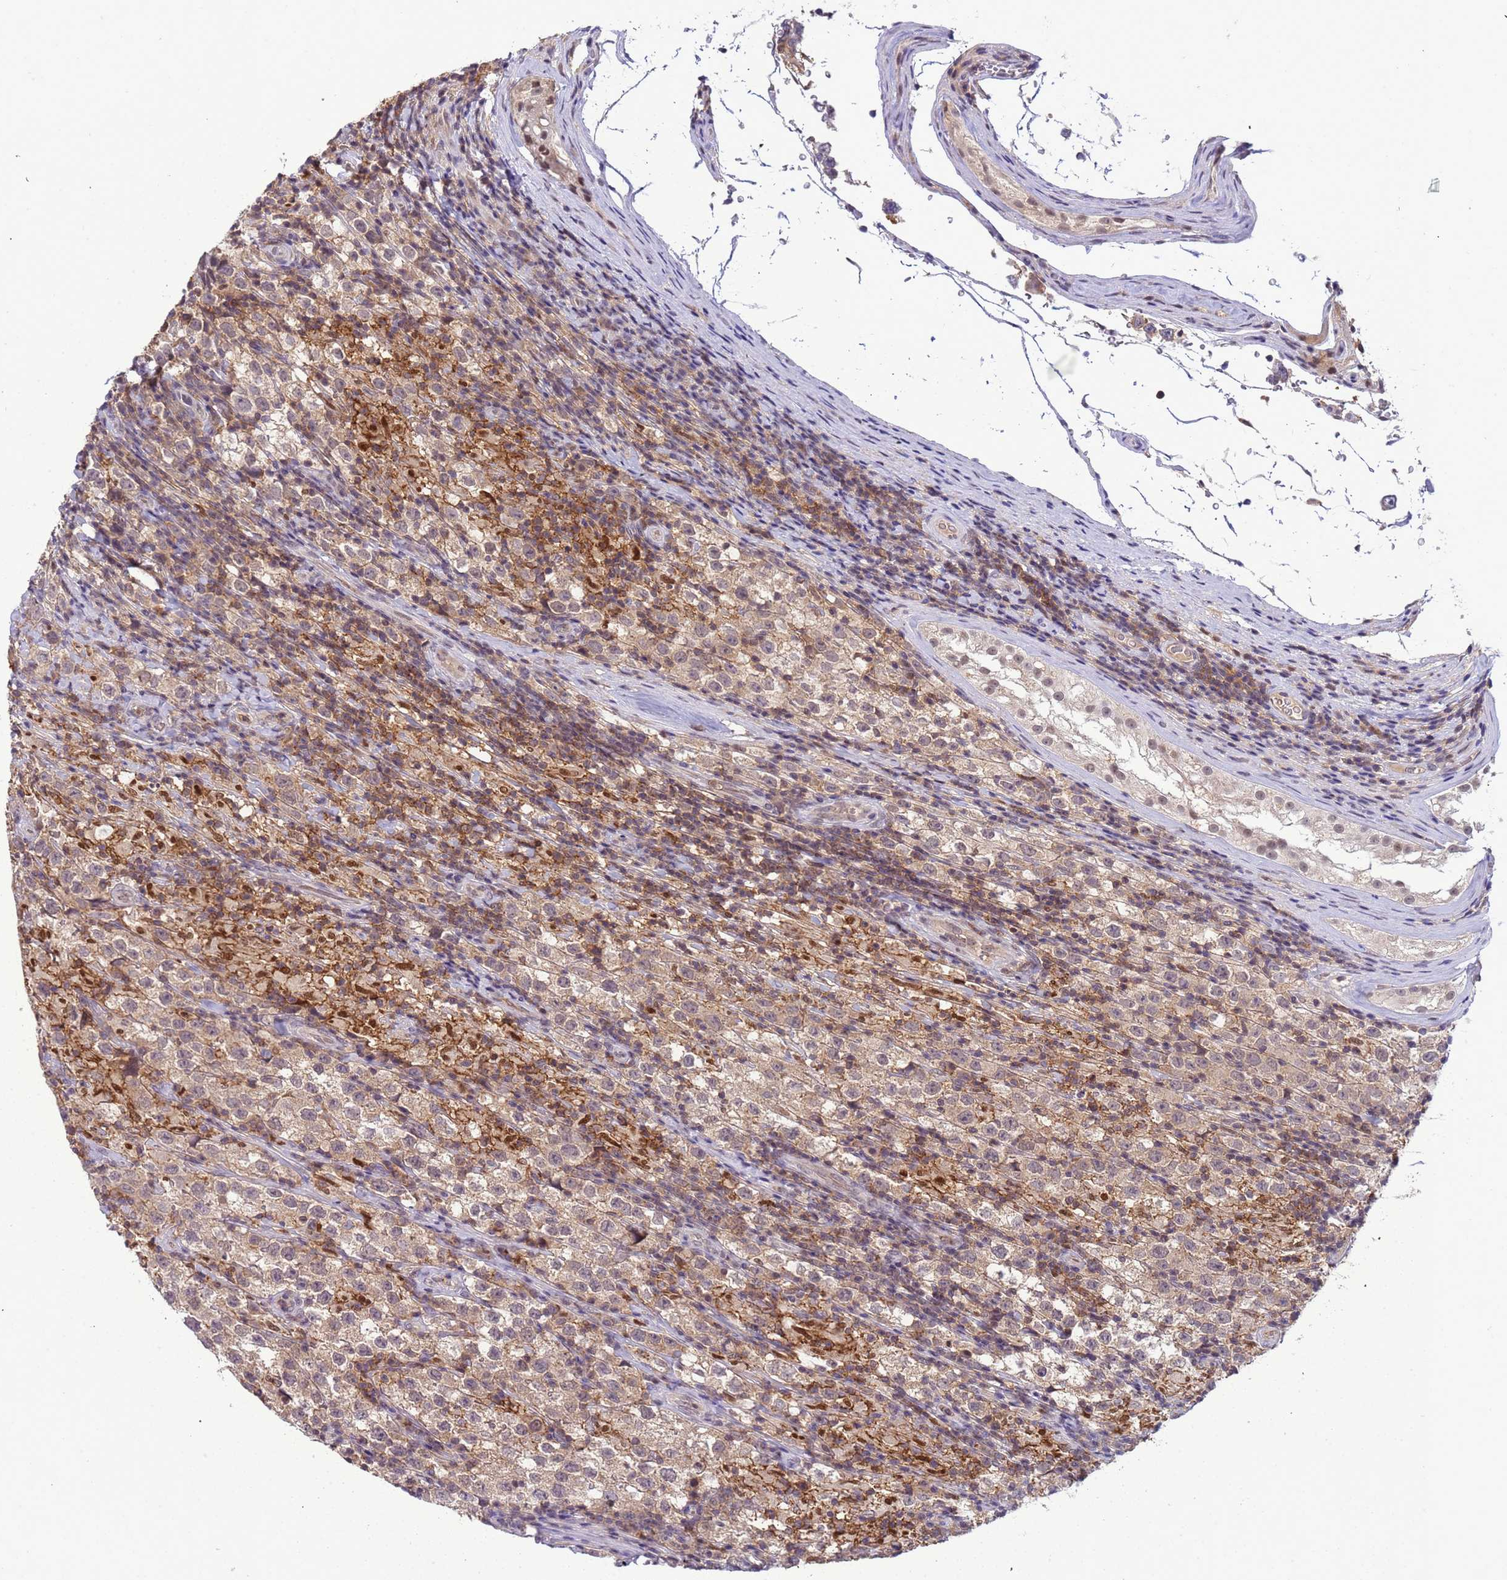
{"staining": {"intensity": "weak", "quantity": "25%-75%", "location": "cytoplasmic/membranous"}, "tissue": "testis cancer", "cell_type": "Tumor cells", "image_type": "cancer", "snomed": [{"axis": "morphology", "description": "Seminoma, NOS"}, {"axis": "morphology", "description": "Carcinoma, Embryonal, NOS"}, {"axis": "topography", "description": "Testis"}], "caption": "The image reveals staining of testis cancer (embryonal carcinoma), revealing weak cytoplasmic/membranous protein positivity (brown color) within tumor cells.", "gene": "CD53", "patient": {"sex": "male", "age": 41}}